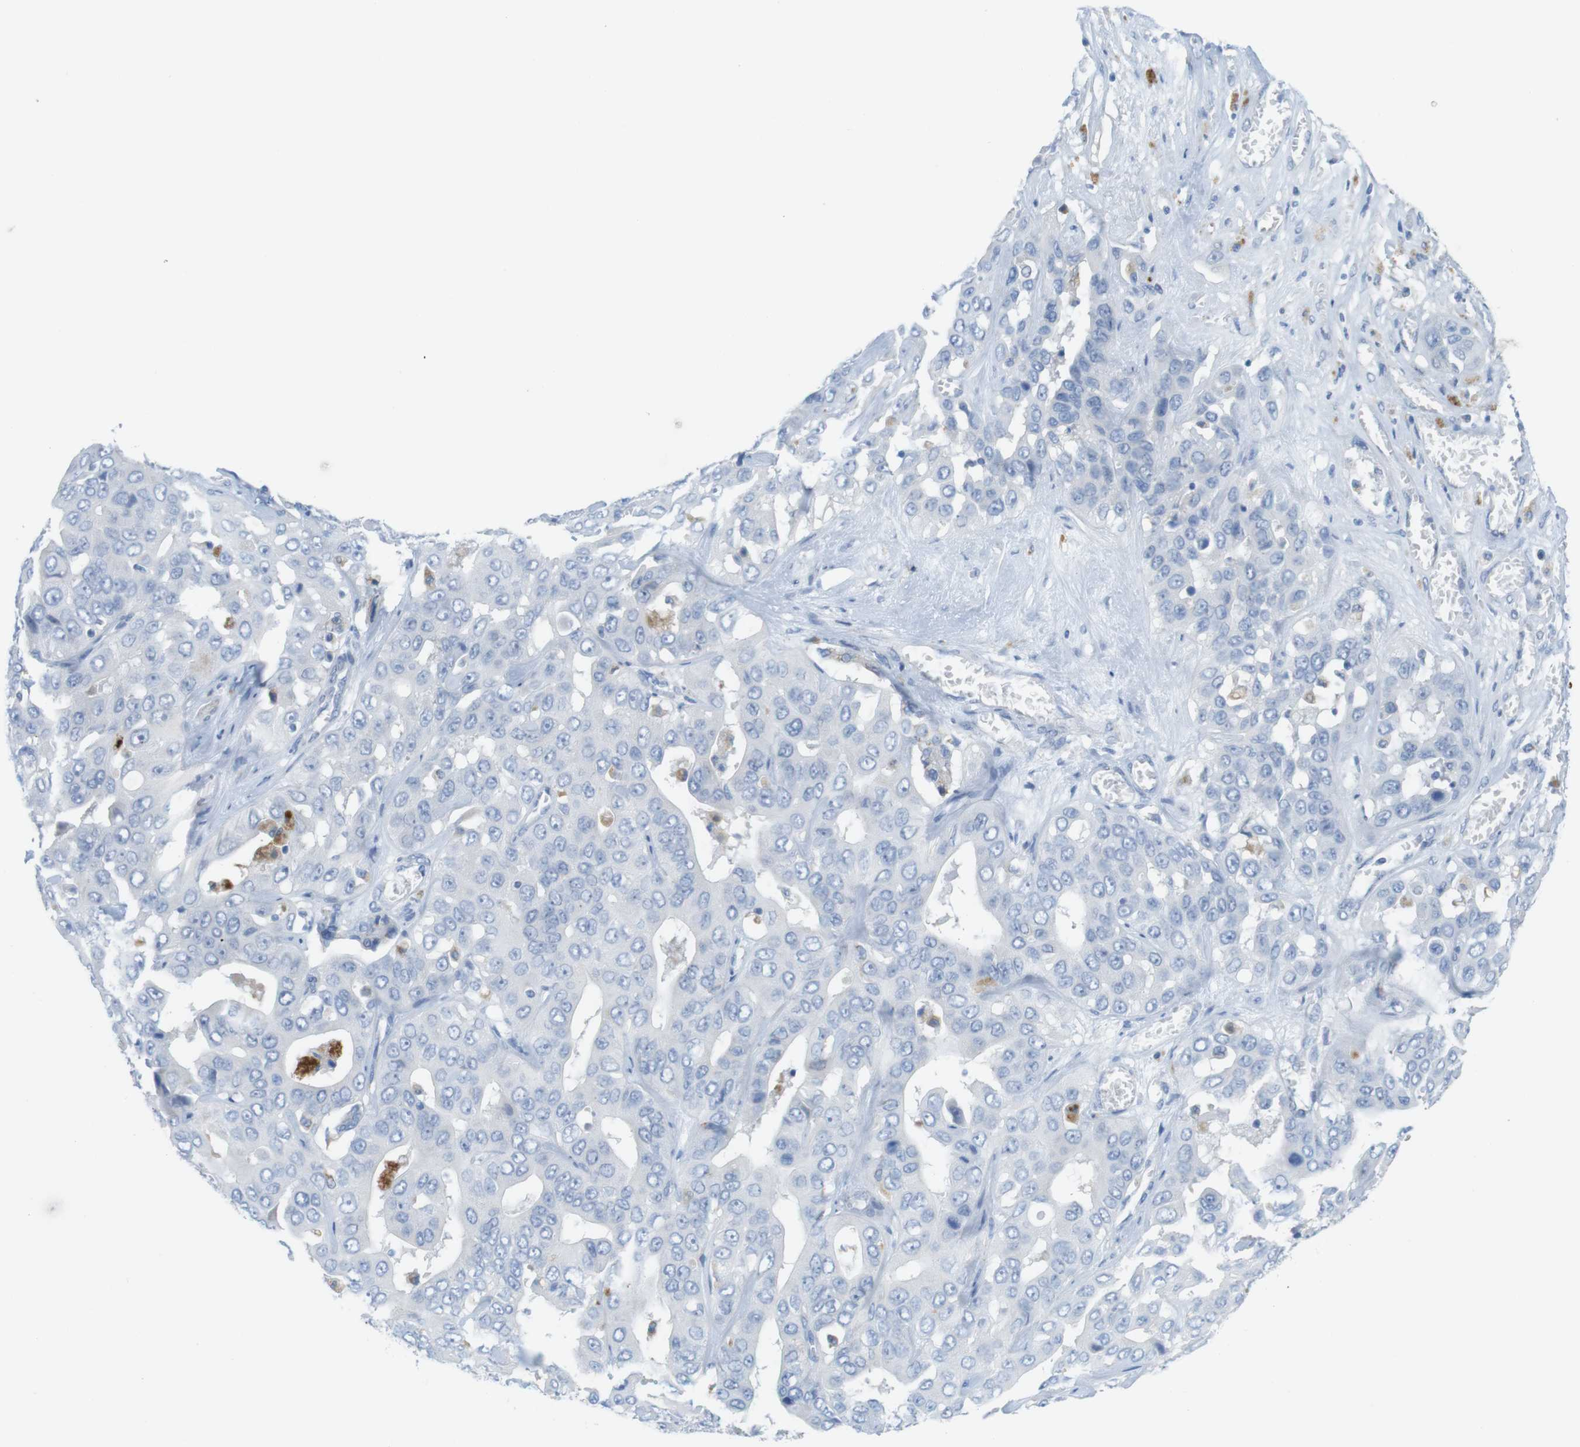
{"staining": {"intensity": "negative", "quantity": "none", "location": "none"}, "tissue": "liver cancer", "cell_type": "Tumor cells", "image_type": "cancer", "snomed": [{"axis": "morphology", "description": "Cholangiocarcinoma"}, {"axis": "topography", "description": "Liver"}], "caption": "The photomicrograph shows no staining of tumor cells in liver cancer. (Immunohistochemistry, brightfield microscopy, high magnification).", "gene": "YIPF1", "patient": {"sex": "female", "age": 52}}